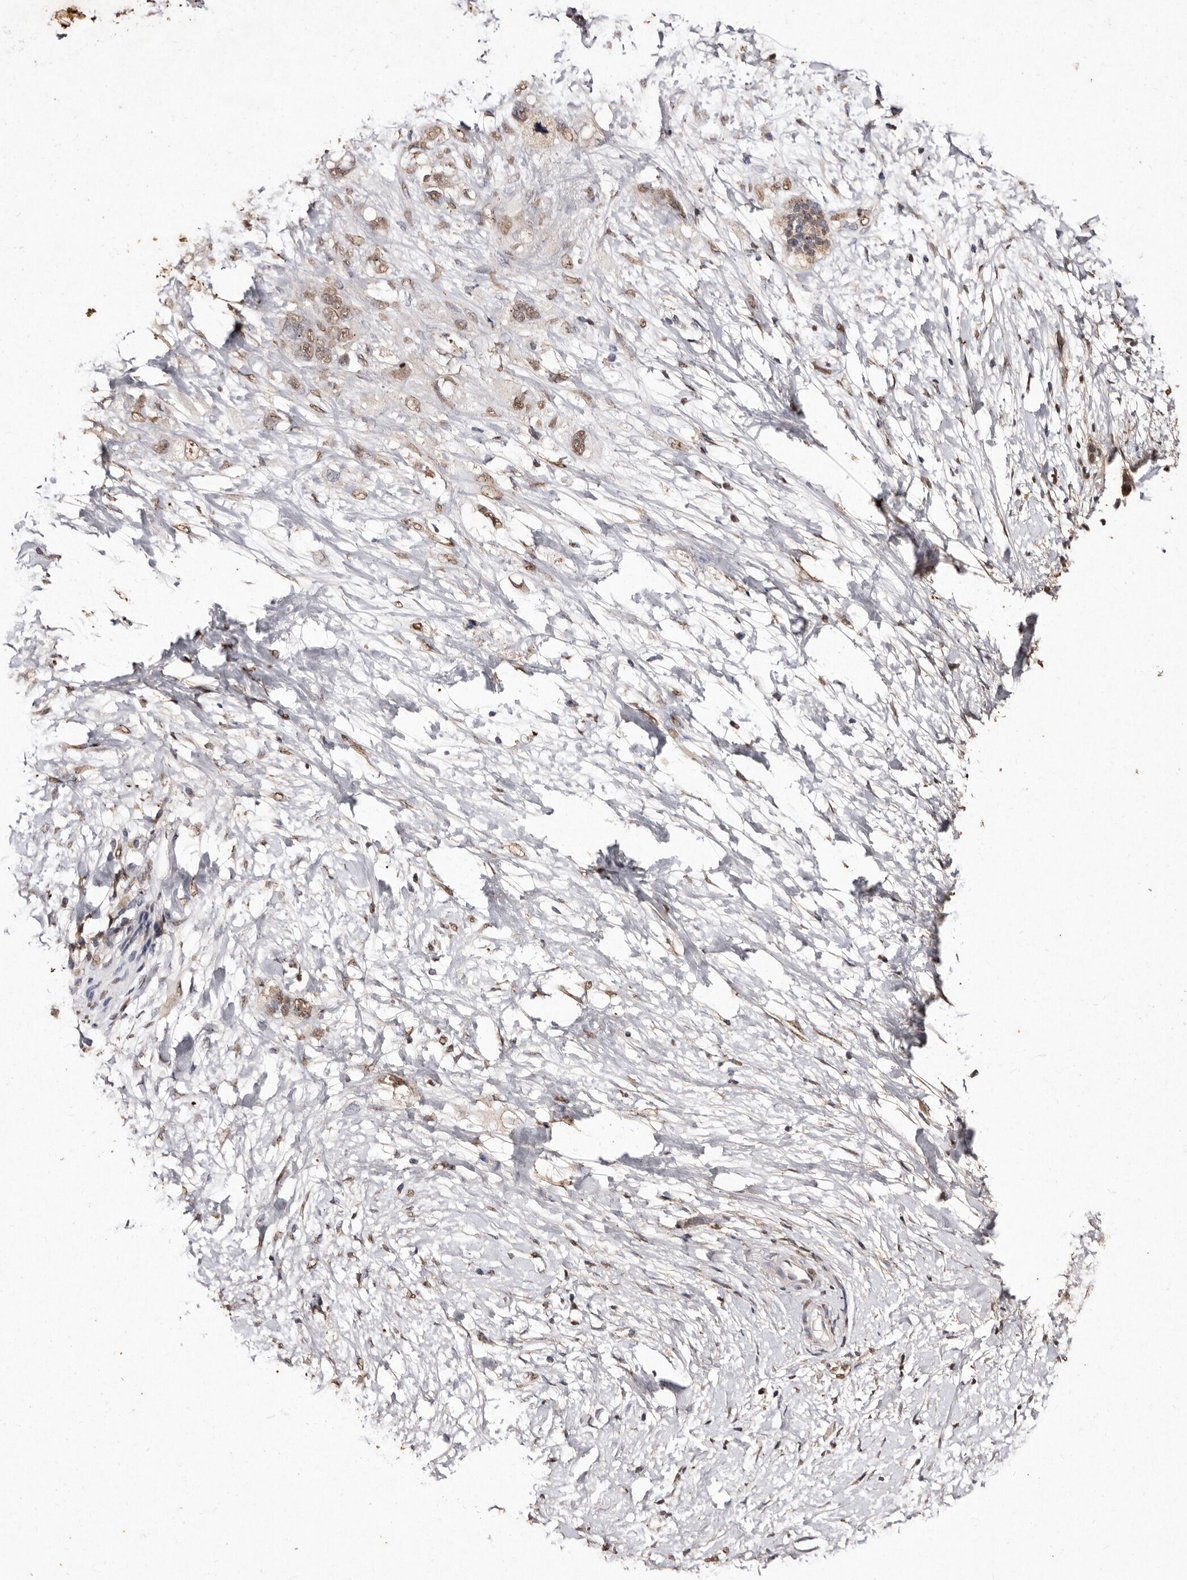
{"staining": {"intensity": "moderate", "quantity": ">75%", "location": "nuclear"}, "tissue": "pancreatic cancer", "cell_type": "Tumor cells", "image_type": "cancer", "snomed": [{"axis": "morphology", "description": "Adenocarcinoma, NOS"}, {"axis": "topography", "description": "Pancreas"}], "caption": "About >75% of tumor cells in human adenocarcinoma (pancreatic) reveal moderate nuclear protein expression as visualized by brown immunohistochemical staining.", "gene": "ERBB4", "patient": {"sex": "female", "age": 56}}